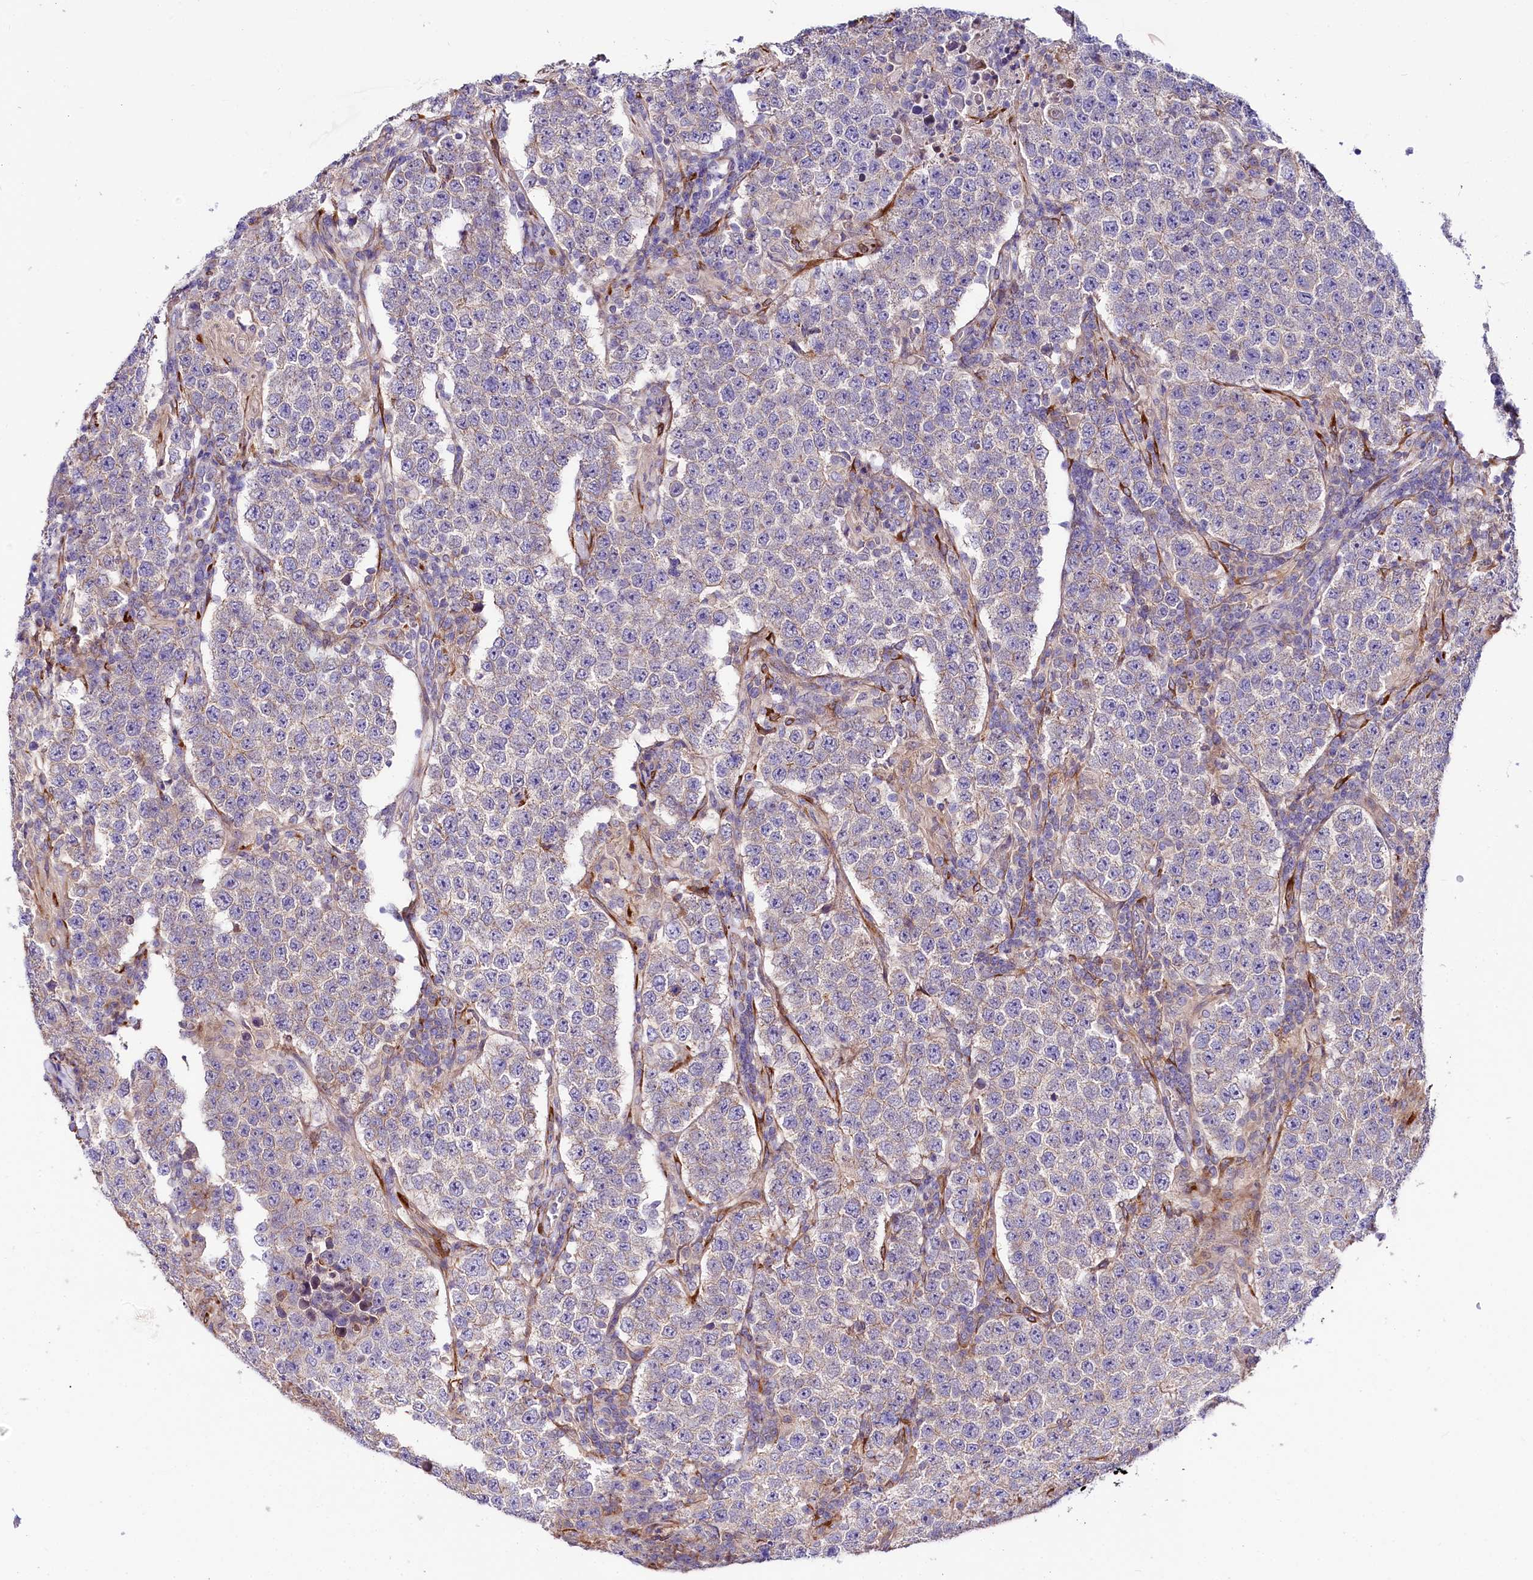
{"staining": {"intensity": "negative", "quantity": "none", "location": "none"}, "tissue": "testis cancer", "cell_type": "Tumor cells", "image_type": "cancer", "snomed": [{"axis": "morphology", "description": "Normal tissue, NOS"}, {"axis": "morphology", "description": "Urothelial carcinoma, High grade"}, {"axis": "morphology", "description": "Seminoma, NOS"}, {"axis": "morphology", "description": "Carcinoma, Embryonal, NOS"}, {"axis": "topography", "description": "Urinary bladder"}, {"axis": "topography", "description": "Testis"}], "caption": "Immunohistochemical staining of testis seminoma demonstrates no significant positivity in tumor cells.", "gene": "FCHSD2", "patient": {"sex": "male", "age": 41}}